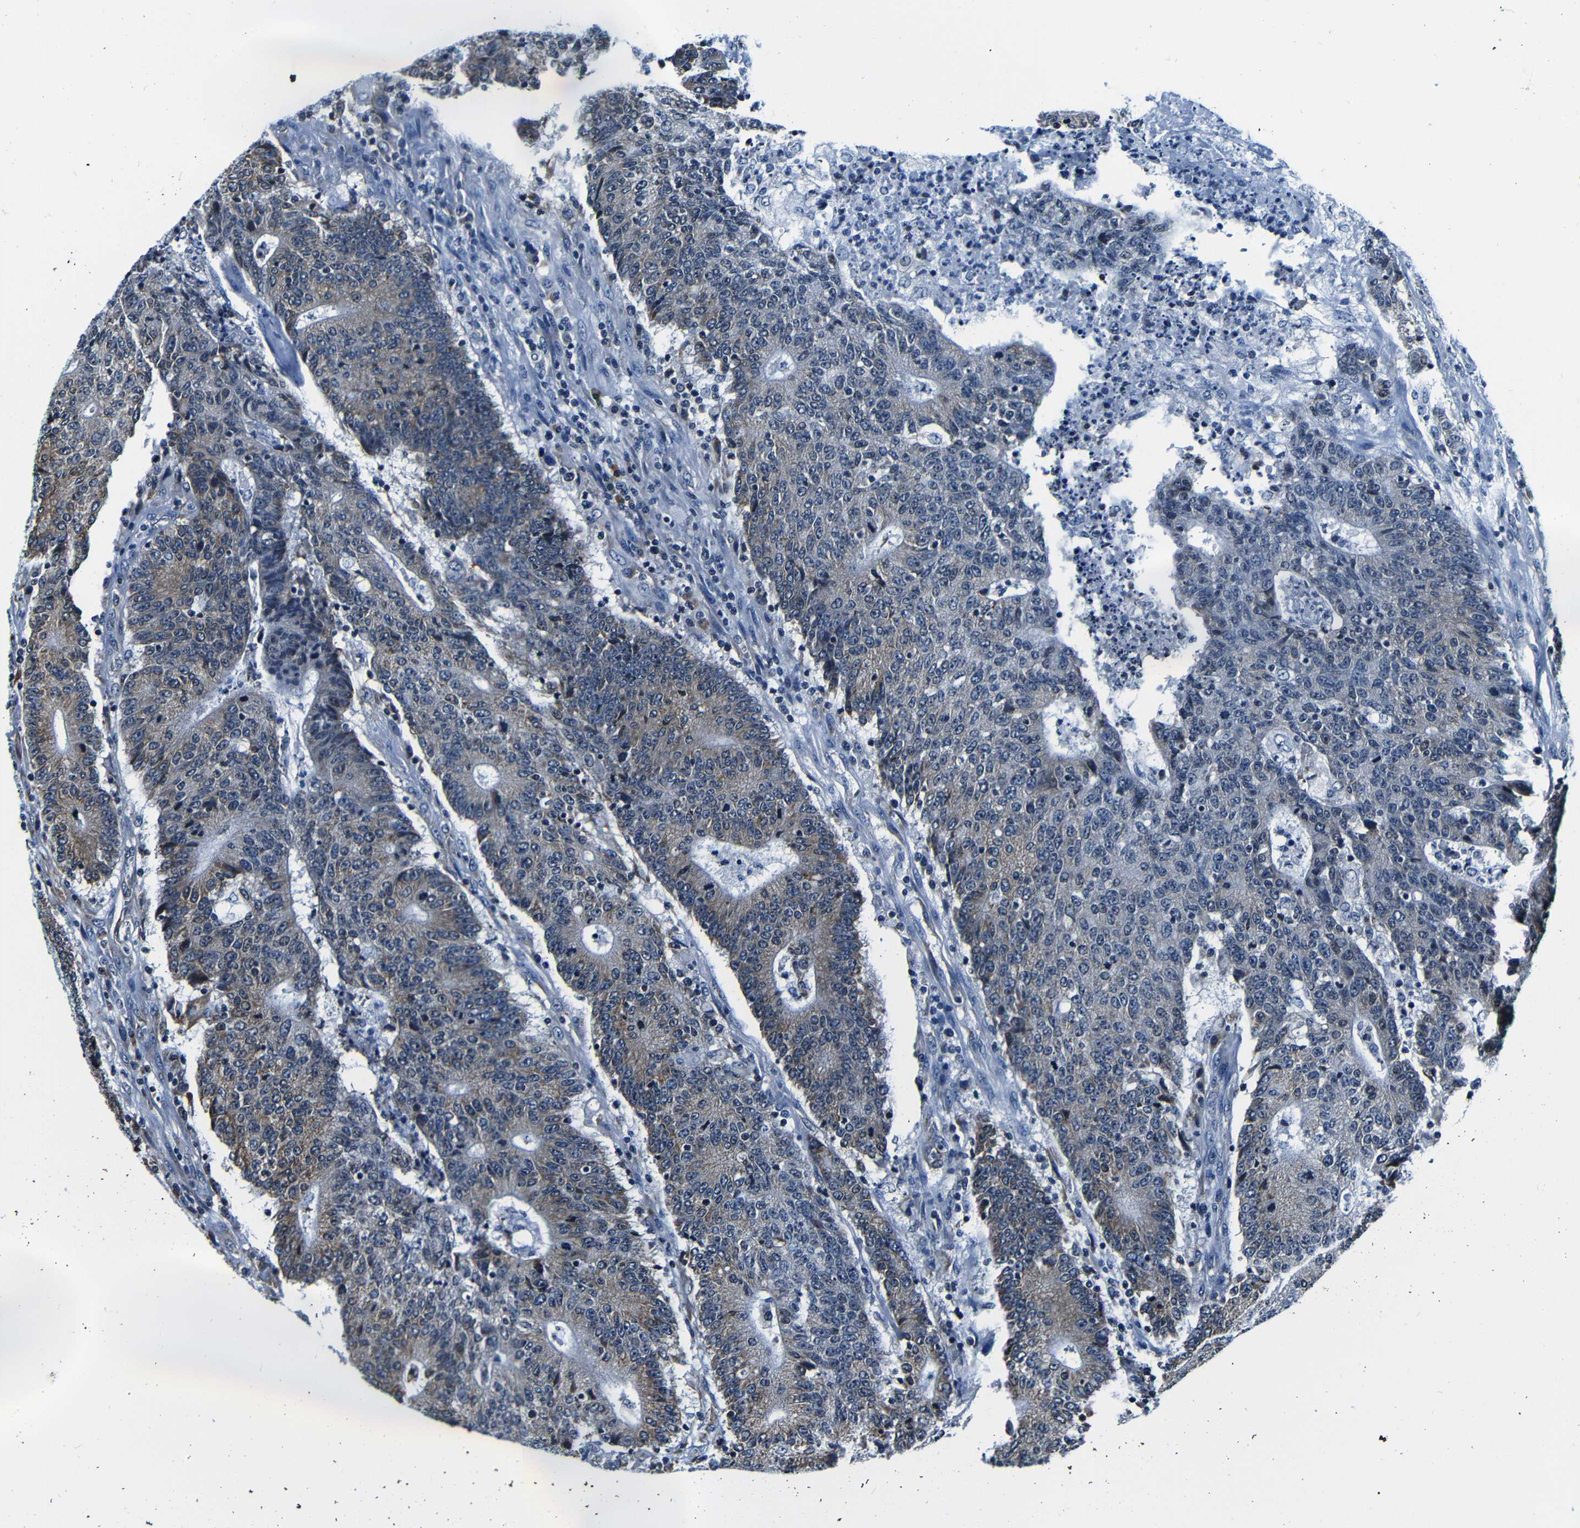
{"staining": {"intensity": "weak", "quantity": ">75%", "location": "cytoplasmic/membranous"}, "tissue": "colorectal cancer", "cell_type": "Tumor cells", "image_type": "cancer", "snomed": [{"axis": "morphology", "description": "Normal tissue, NOS"}, {"axis": "morphology", "description": "Adenocarcinoma, NOS"}, {"axis": "topography", "description": "Colon"}], "caption": "Adenocarcinoma (colorectal) stained with DAB (3,3'-diaminobenzidine) immunohistochemistry shows low levels of weak cytoplasmic/membranous staining in about >75% of tumor cells.", "gene": "NCBP3", "patient": {"sex": "female", "age": 75}}